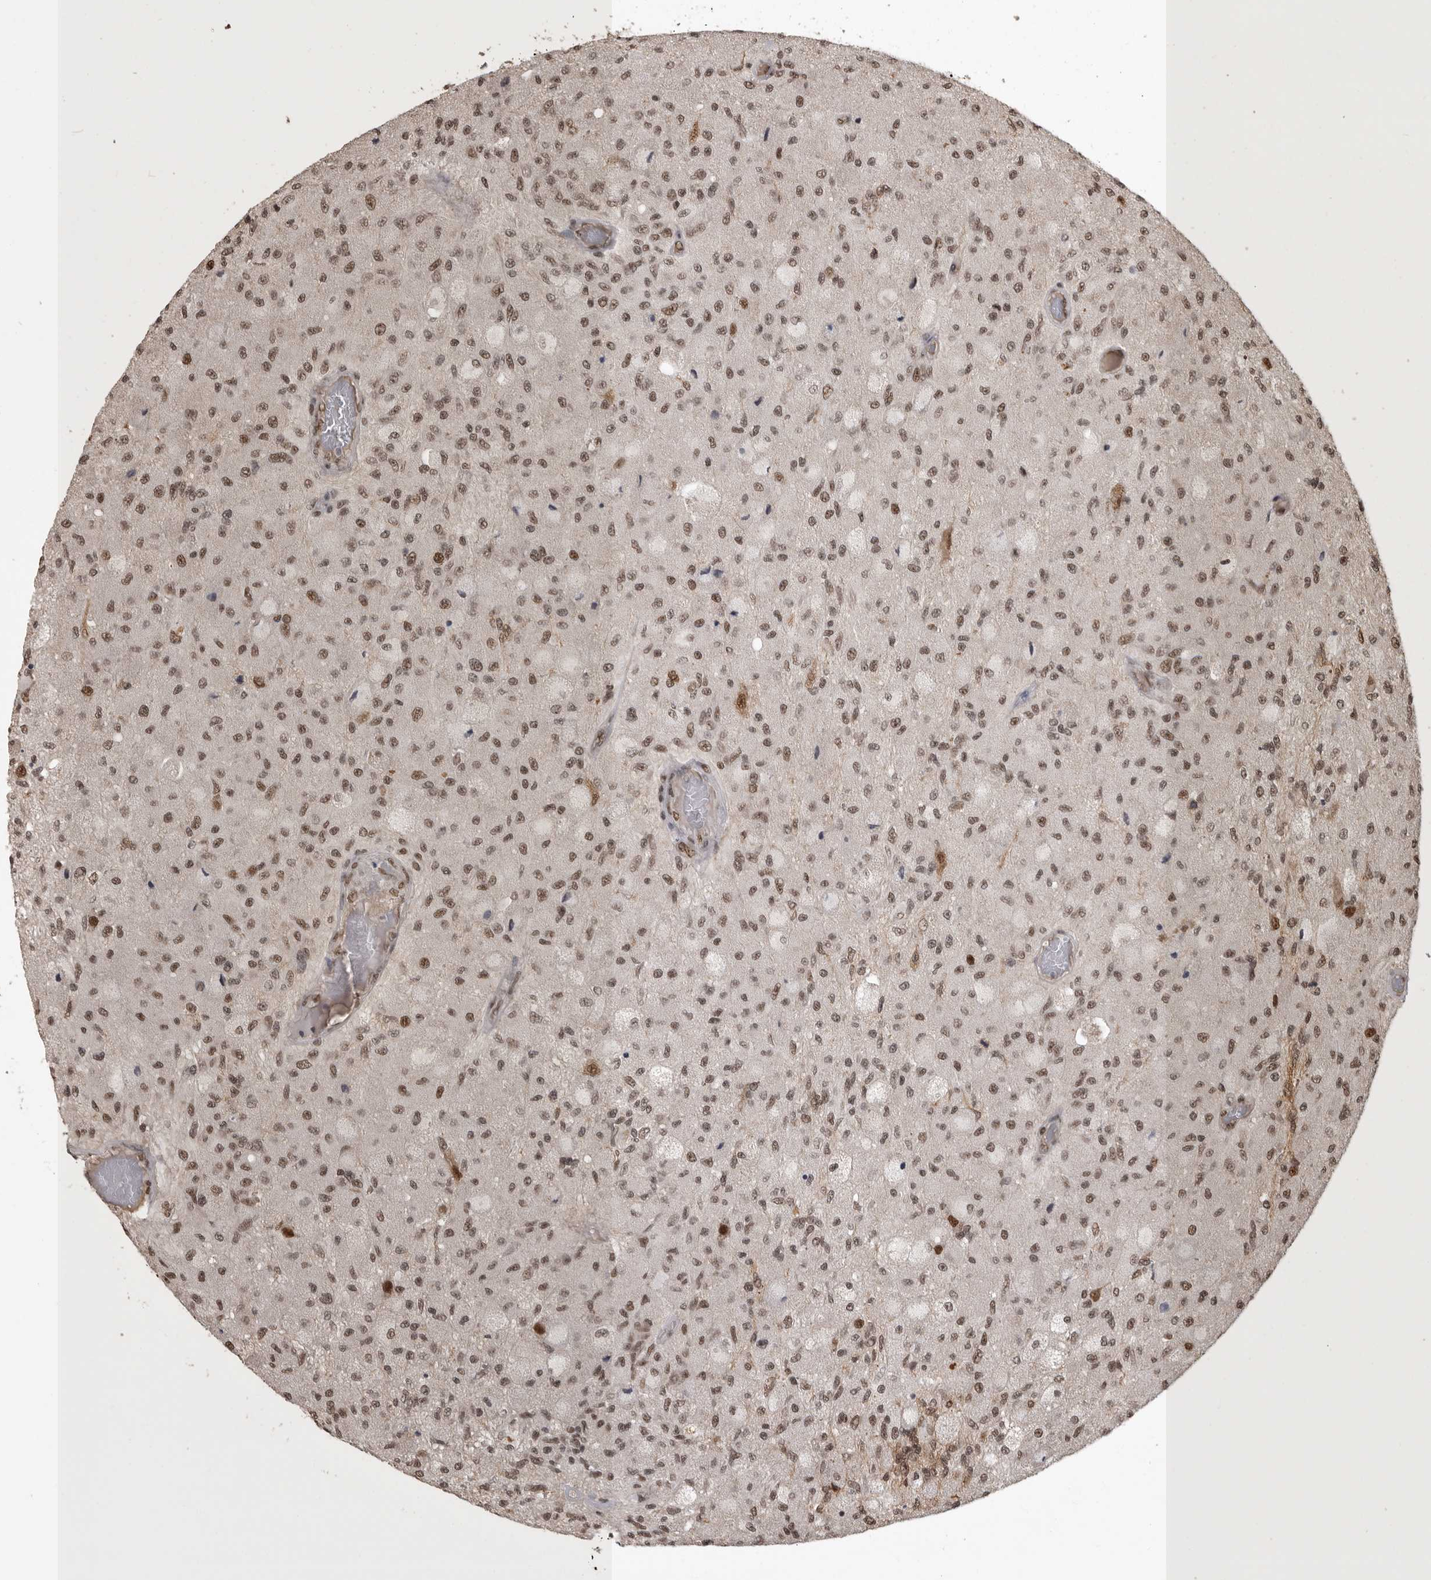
{"staining": {"intensity": "moderate", "quantity": ">75%", "location": "nuclear"}, "tissue": "glioma", "cell_type": "Tumor cells", "image_type": "cancer", "snomed": [{"axis": "morphology", "description": "Normal tissue, NOS"}, {"axis": "morphology", "description": "Glioma, malignant, High grade"}, {"axis": "topography", "description": "Cerebral cortex"}], "caption": "Immunohistochemical staining of human malignant glioma (high-grade) exhibits moderate nuclear protein staining in approximately >75% of tumor cells.", "gene": "CBLL1", "patient": {"sex": "male", "age": 77}}